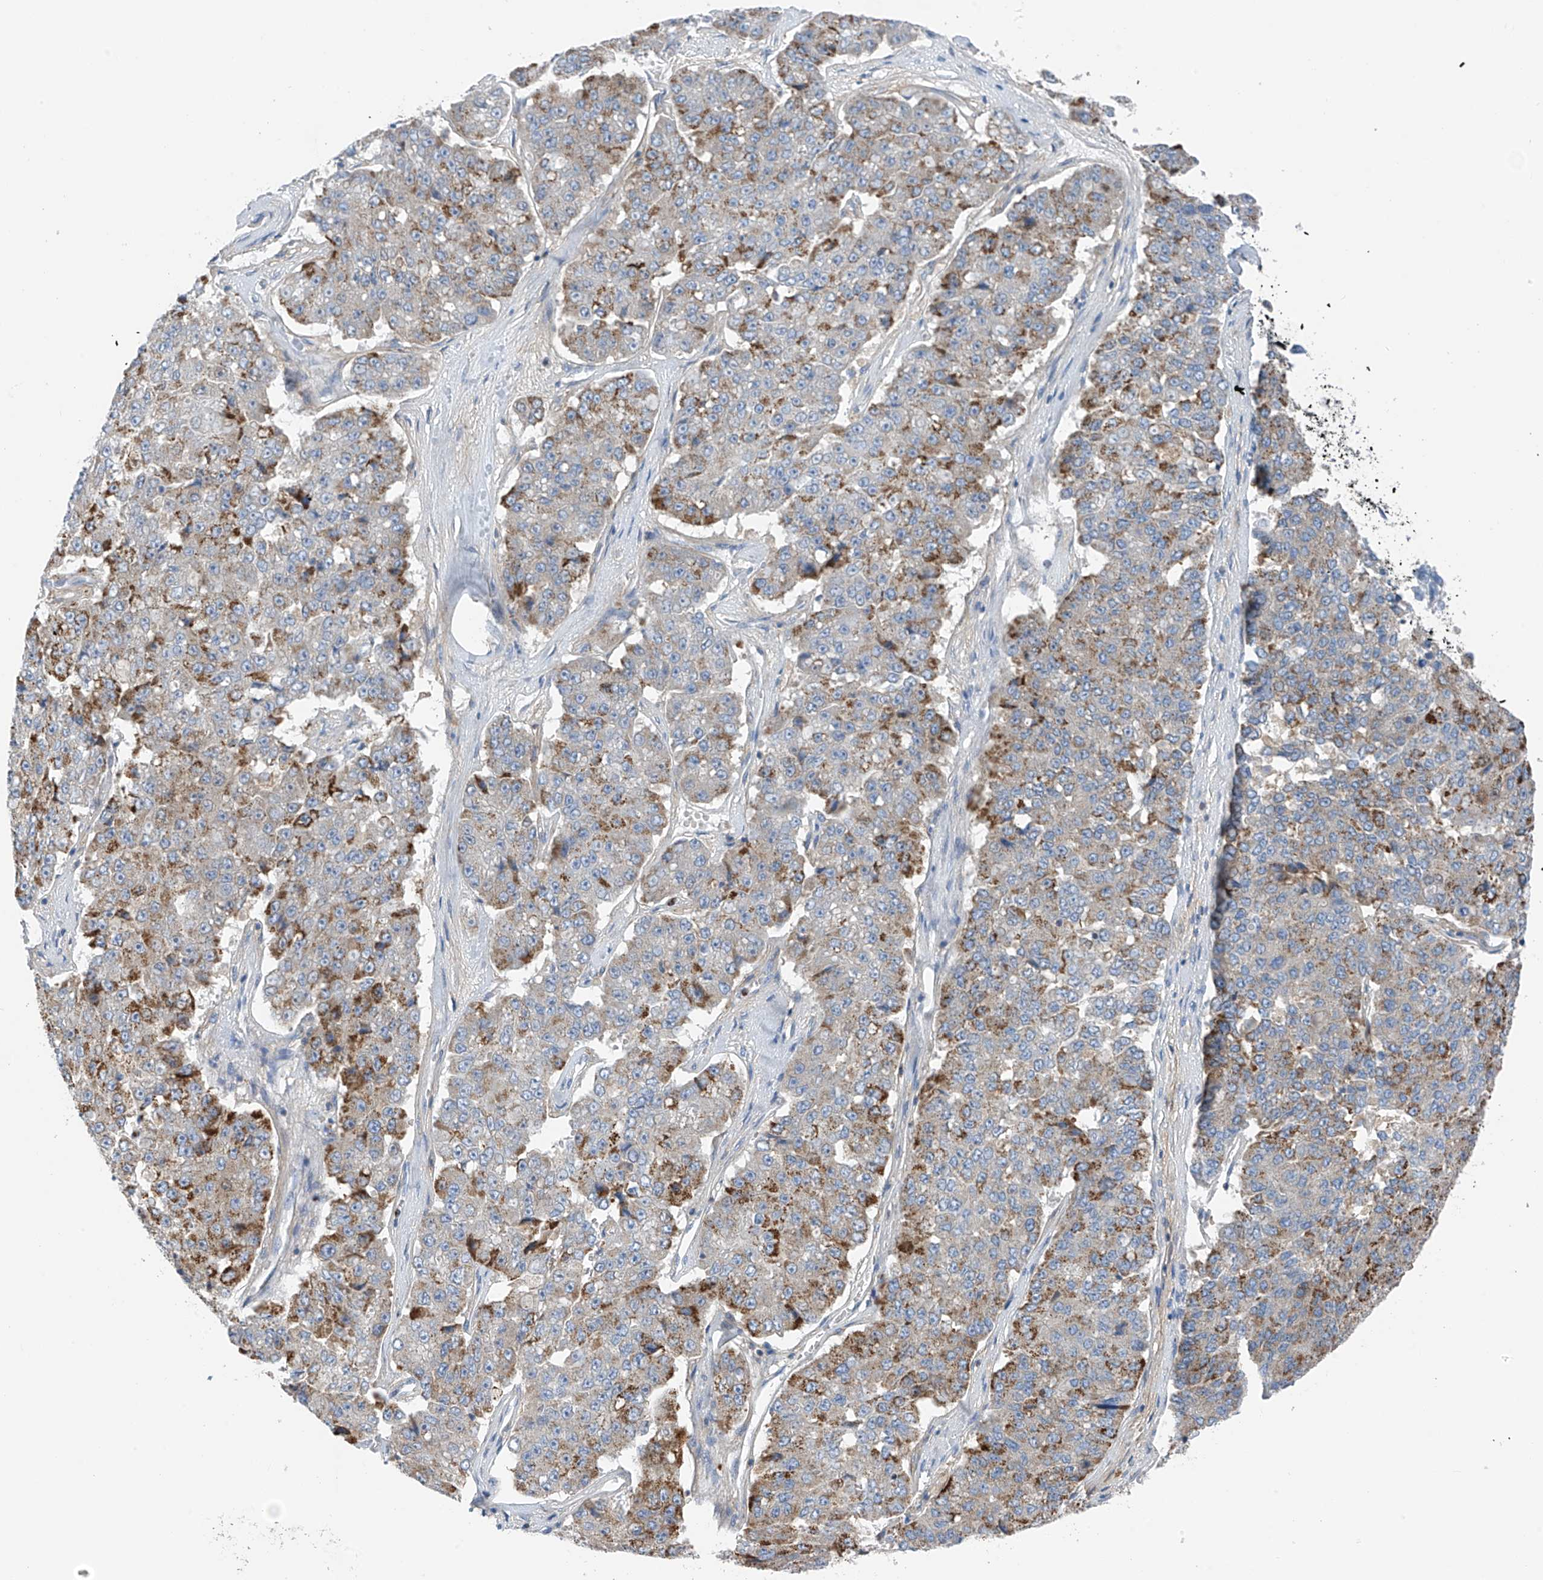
{"staining": {"intensity": "moderate", "quantity": "25%-75%", "location": "cytoplasmic/membranous"}, "tissue": "pancreatic cancer", "cell_type": "Tumor cells", "image_type": "cancer", "snomed": [{"axis": "morphology", "description": "Adenocarcinoma, NOS"}, {"axis": "topography", "description": "Pancreas"}], "caption": "IHC of pancreatic cancer (adenocarcinoma) displays medium levels of moderate cytoplasmic/membranous staining in about 25%-75% of tumor cells. The staining was performed using DAB (3,3'-diaminobenzidine) to visualize the protein expression in brown, while the nuclei were stained in blue with hematoxylin (Magnification: 20x).", "gene": "NALCN", "patient": {"sex": "male", "age": 50}}